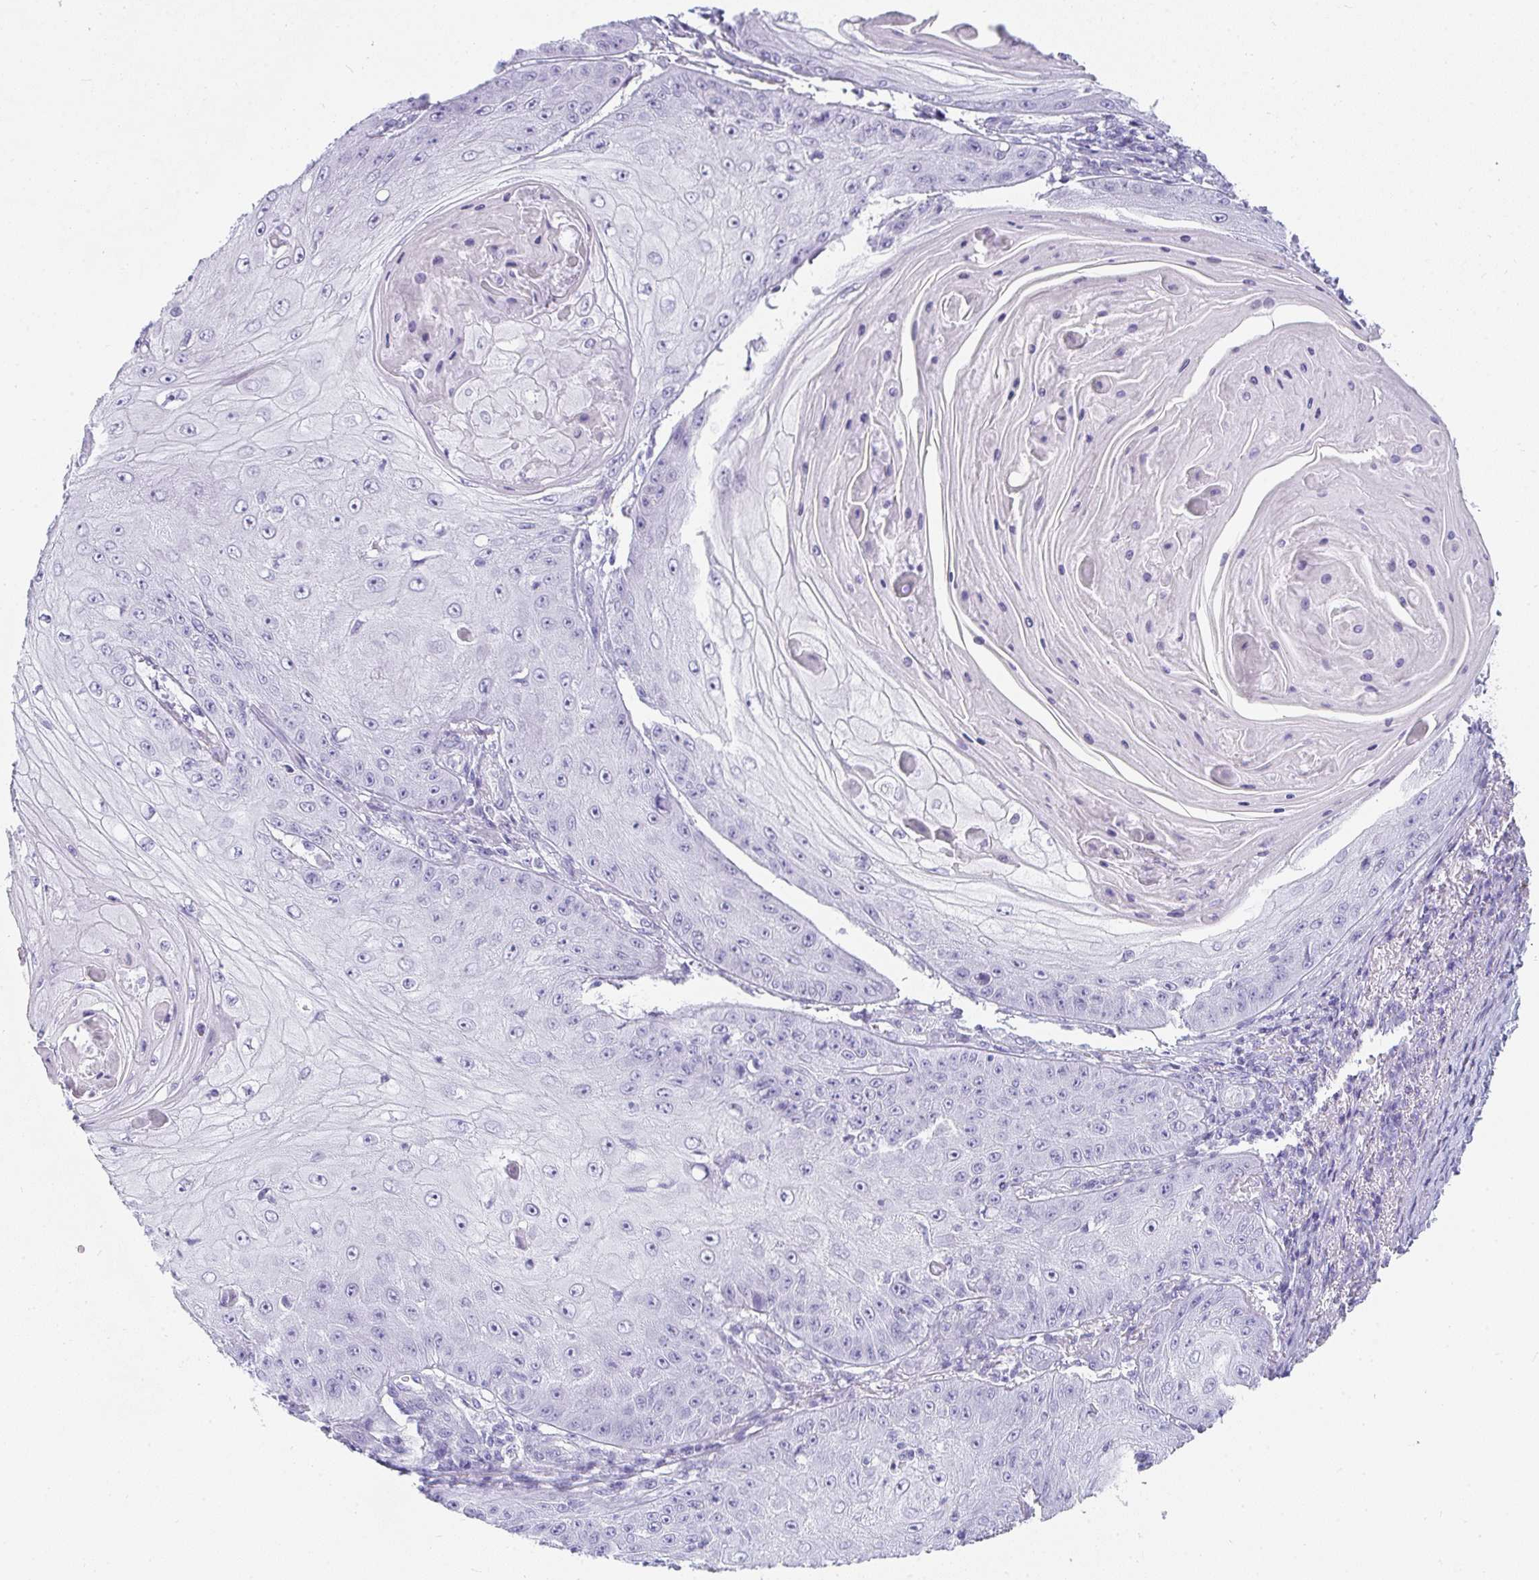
{"staining": {"intensity": "negative", "quantity": "none", "location": "none"}, "tissue": "skin cancer", "cell_type": "Tumor cells", "image_type": "cancer", "snomed": [{"axis": "morphology", "description": "Squamous cell carcinoma, NOS"}, {"axis": "topography", "description": "Skin"}], "caption": "An immunohistochemistry (IHC) image of squamous cell carcinoma (skin) is shown. There is no staining in tumor cells of squamous cell carcinoma (skin).", "gene": "PRND", "patient": {"sex": "male", "age": 70}}